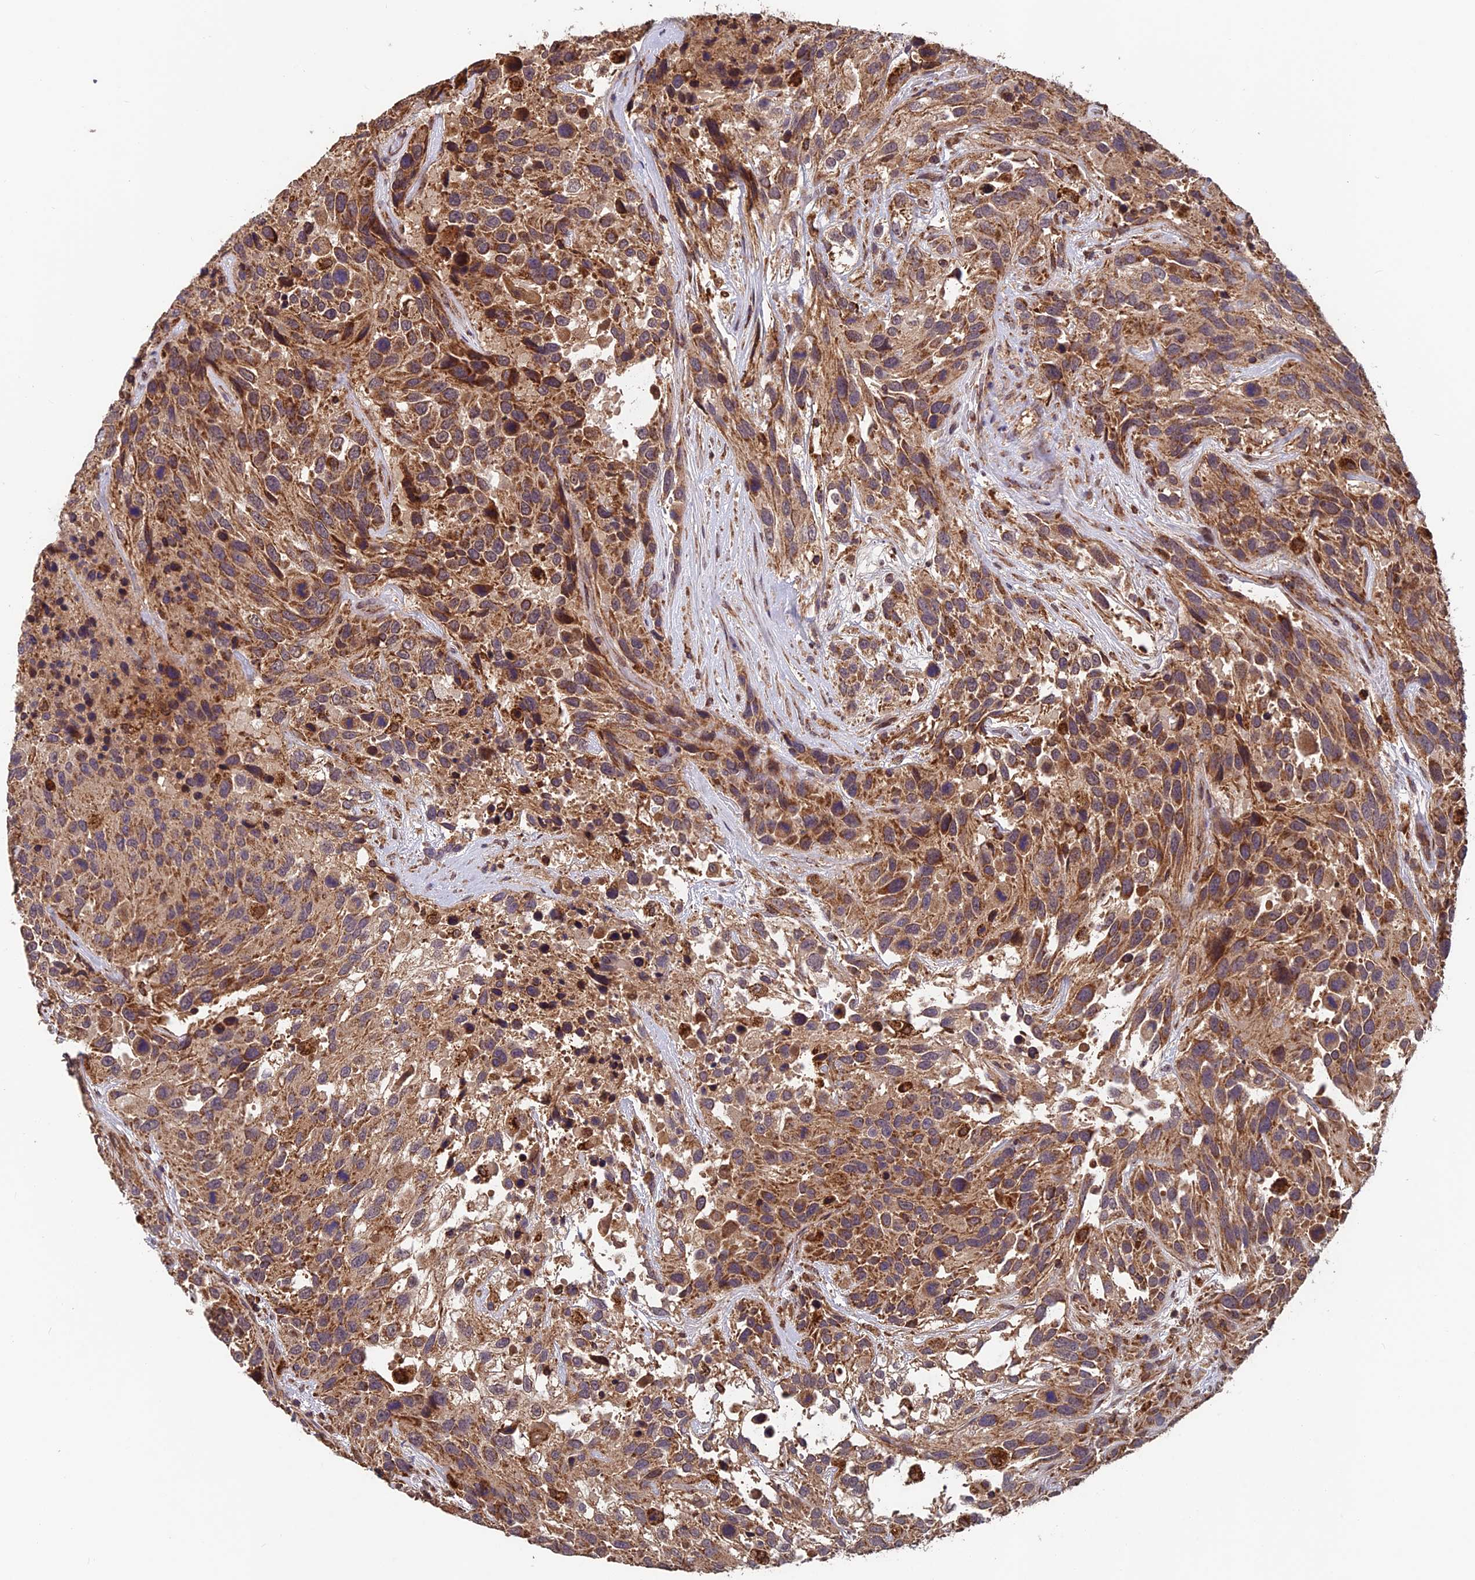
{"staining": {"intensity": "moderate", "quantity": ">75%", "location": "cytoplasmic/membranous"}, "tissue": "urothelial cancer", "cell_type": "Tumor cells", "image_type": "cancer", "snomed": [{"axis": "morphology", "description": "Urothelial carcinoma, High grade"}, {"axis": "topography", "description": "Urinary bladder"}], "caption": "Urothelial cancer stained for a protein demonstrates moderate cytoplasmic/membranous positivity in tumor cells.", "gene": "CCDC15", "patient": {"sex": "female", "age": 70}}